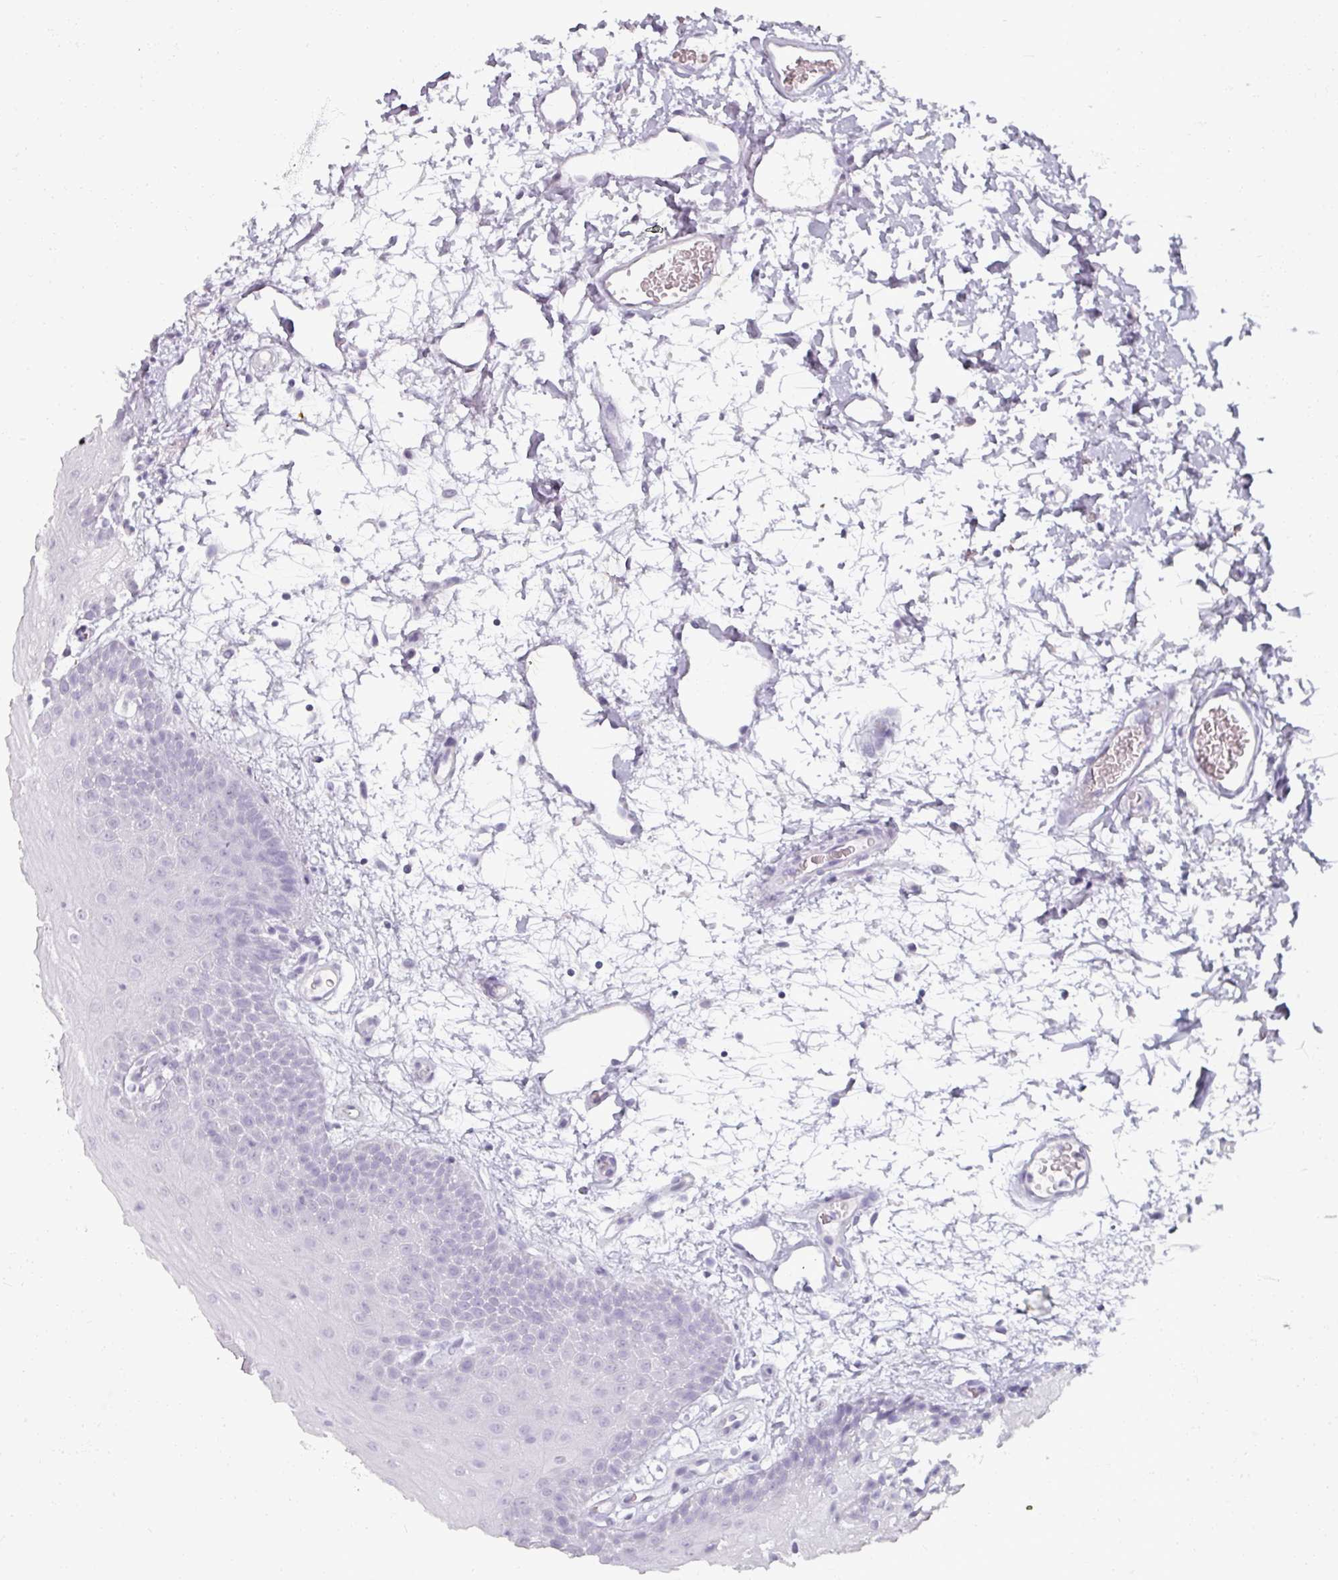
{"staining": {"intensity": "negative", "quantity": "none", "location": "none"}, "tissue": "oral mucosa", "cell_type": "Squamous epithelial cells", "image_type": "normal", "snomed": [{"axis": "morphology", "description": "Normal tissue, NOS"}, {"axis": "morphology", "description": "Squamous cell carcinoma, NOS"}, {"axis": "topography", "description": "Oral tissue"}, {"axis": "topography", "description": "Tounge, NOS"}, {"axis": "topography", "description": "Head-Neck"}], "caption": "Protein analysis of unremarkable oral mucosa displays no significant expression in squamous epithelial cells.", "gene": "REG3A", "patient": {"sex": "male", "age": 76}}